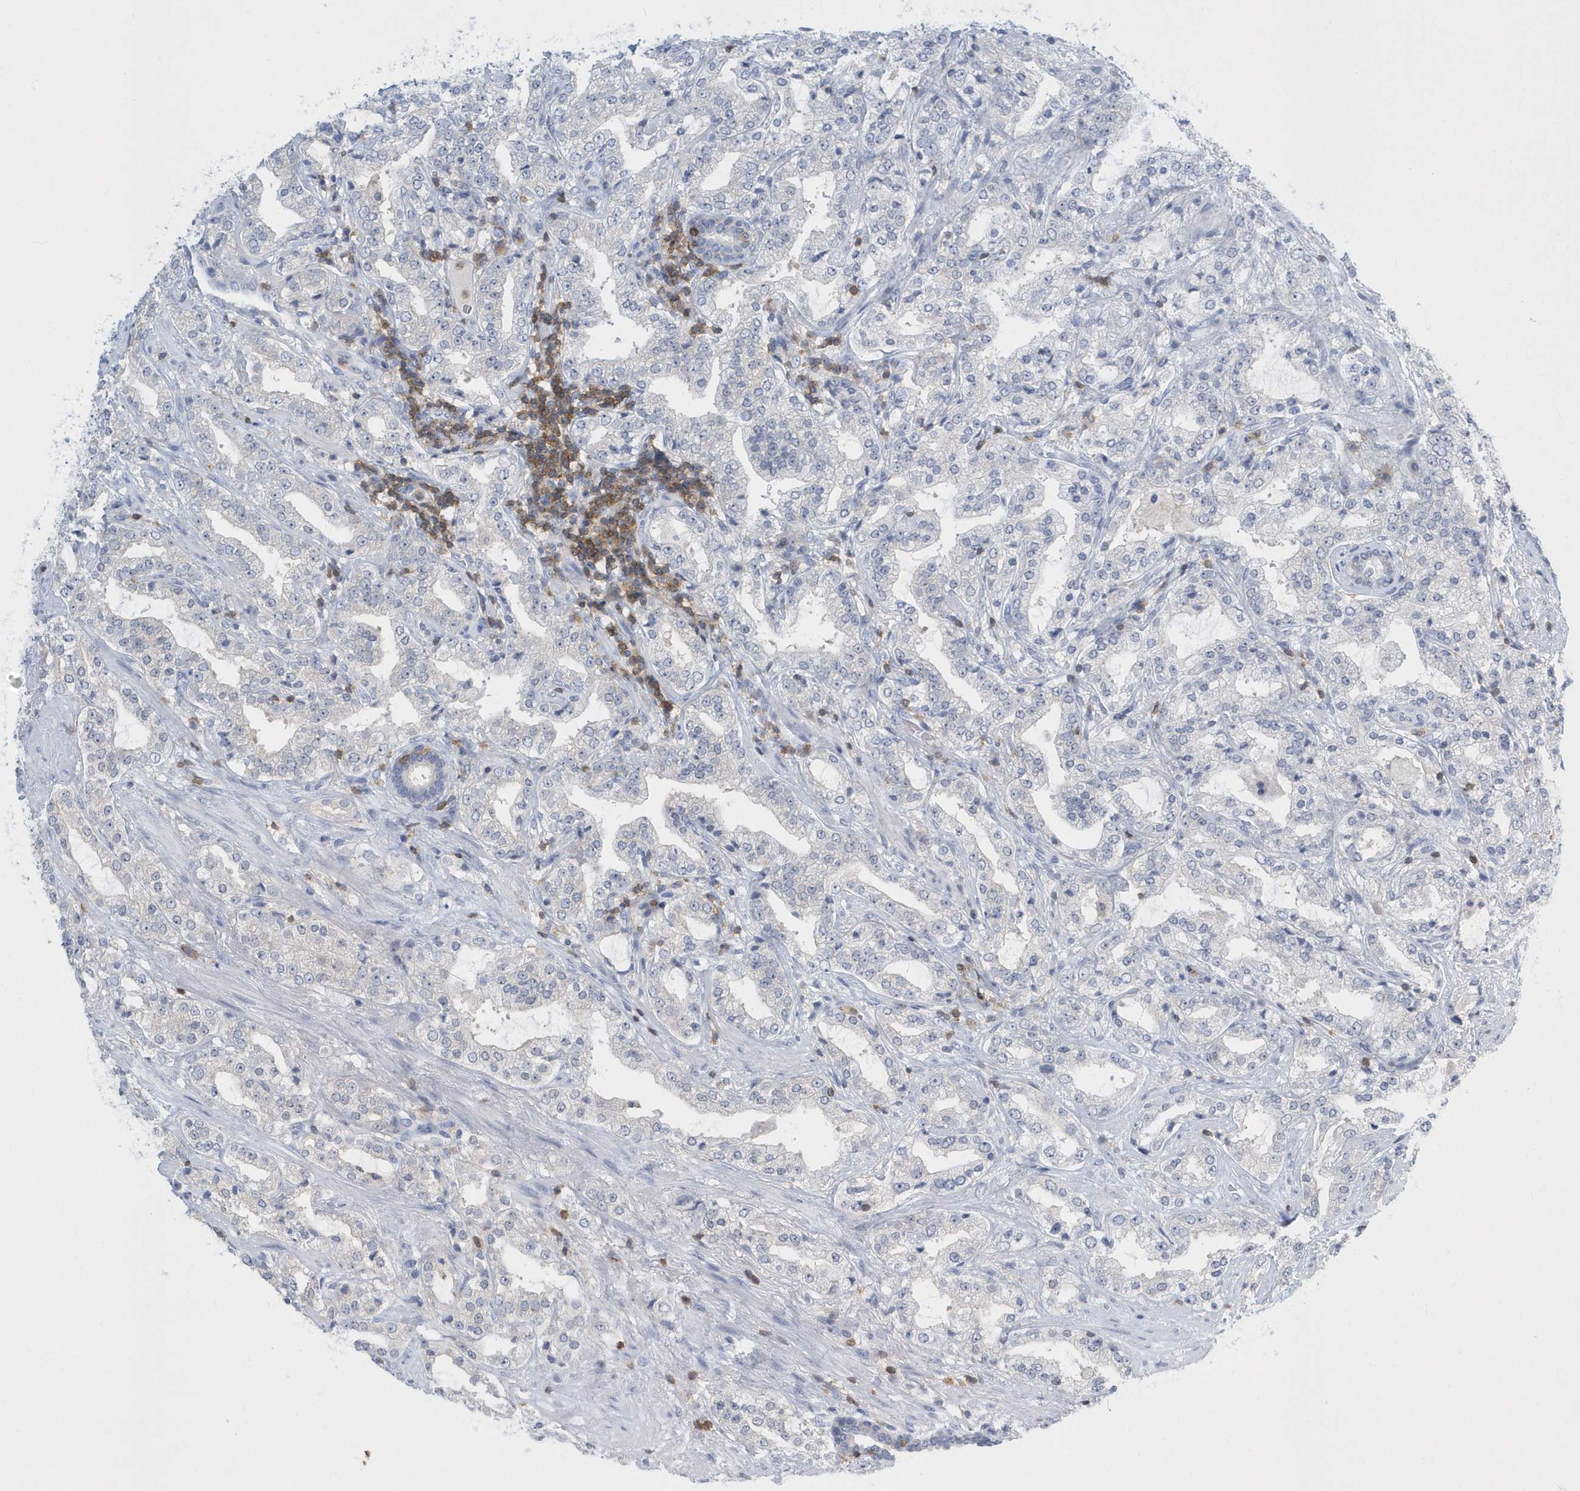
{"staining": {"intensity": "negative", "quantity": "none", "location": "none"}, "tissue": "prostate cancer", "cell_type": "Tumor cells", "image_type": "cancer", "snomed": [{"axis": "morphology", "description": "Adenocarcinoma, High grade"}, {"axis": "topography", "description": "Prostate"}], "caption": "There is no significant positivity in tumor cells of high-grade adenocarcinoma (prostate).", "gene": "PSD4", "patient": {"sex": "male", "age": 64}}